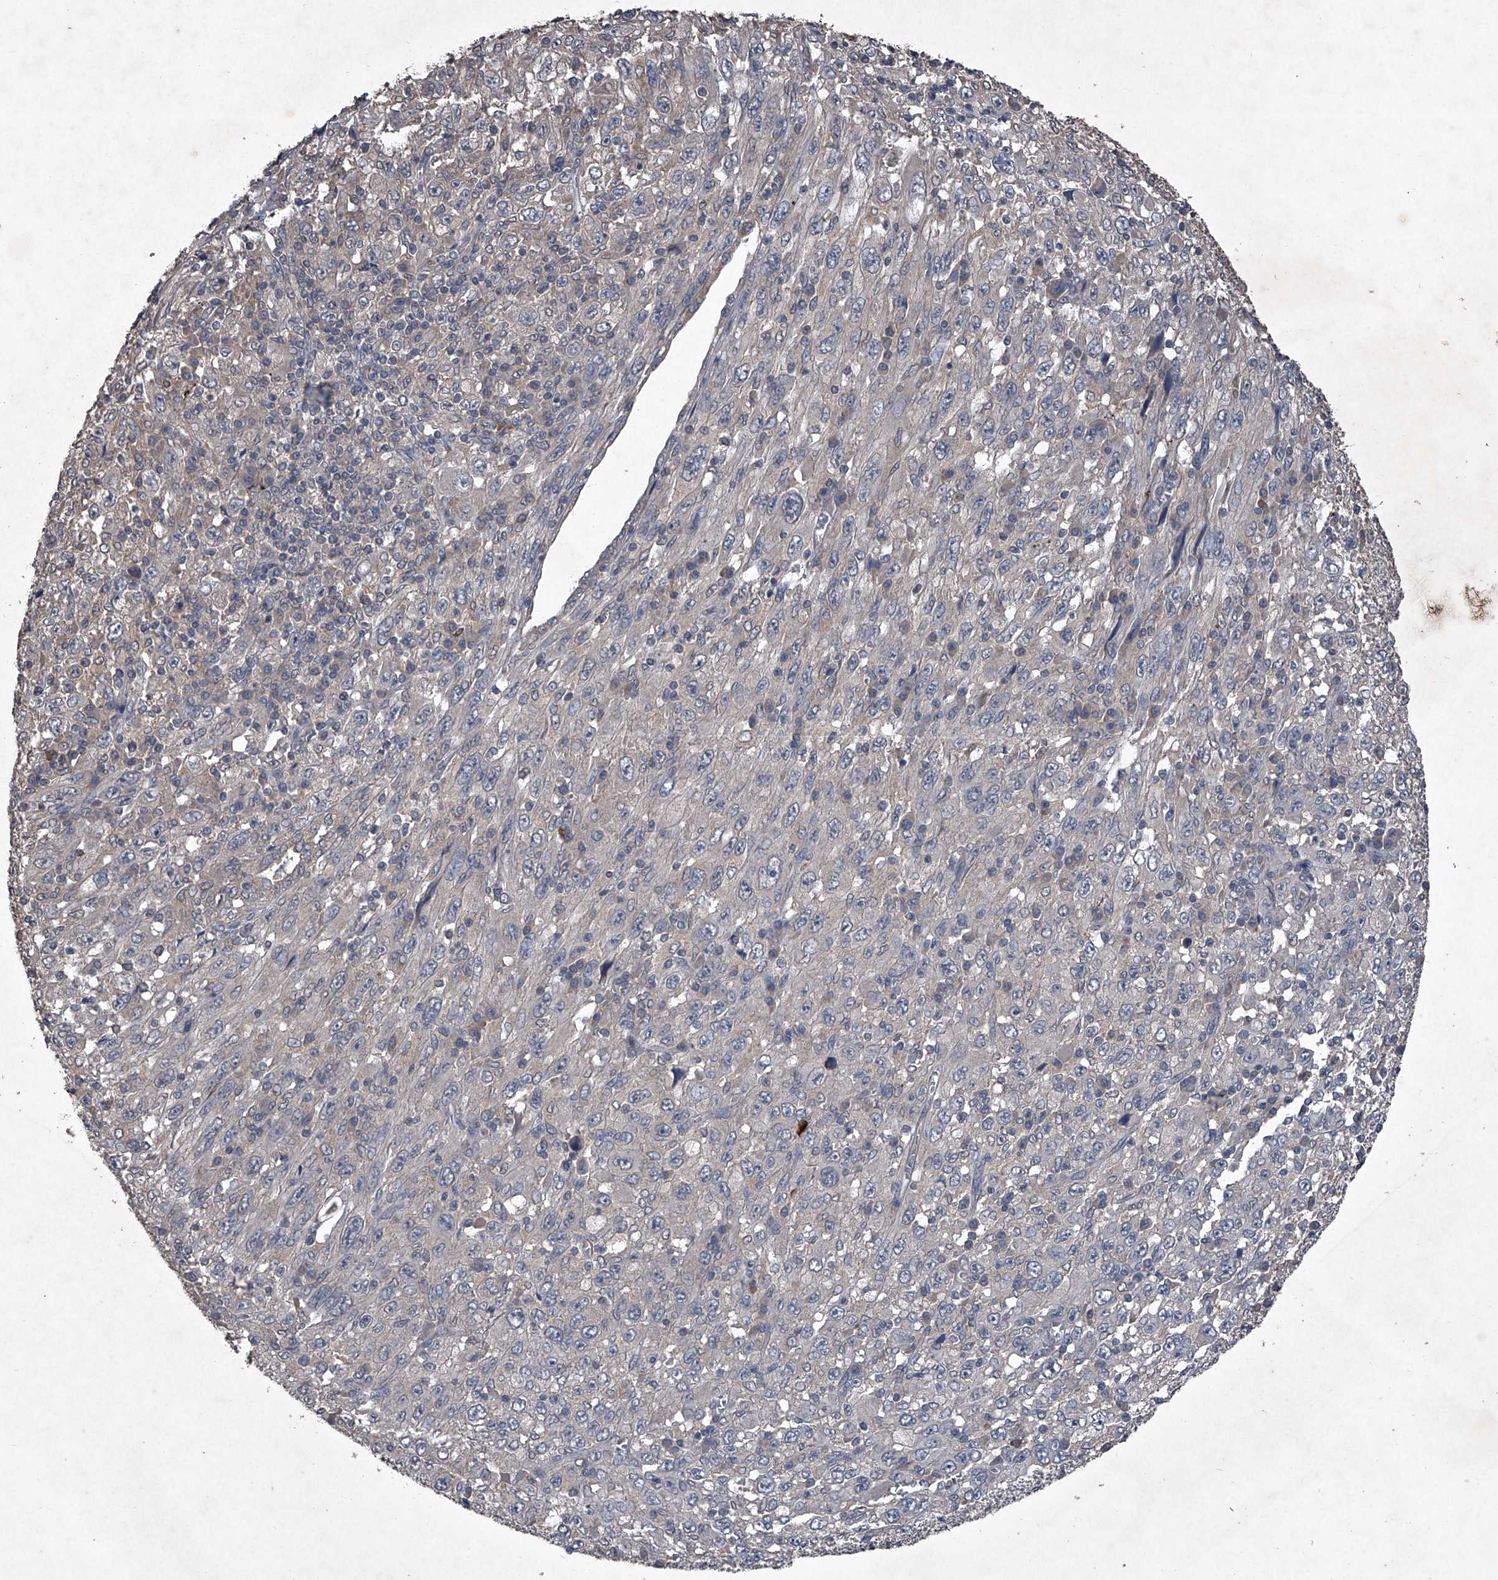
{"staining": {"intensity": "negative", "quantity": "none", "location": "none"}, "tissue": "melanoma", "cell_type": "Tumor cells", "image_type": "cancer", "snomed": [{"axis": "morphology", "description": "Malignant melanoma, Metastatic site"}, {"axis": "topography", "description": "Skin"}], "caption": "This histopathology image is of malignant melanoma (metastatic site) stained with immunohistochemistry to label a protein in brown with the nuclei are counter-stained blue. There is no positivity in tumor cells. The staining was performed using DAB to visualize the protein expression in brown, while the nuclei were stained in blue with hematoxylin (Magnification: 20x).", "gene": "MAPKAP1", "patient": {"sex": "female", "age": 56}}